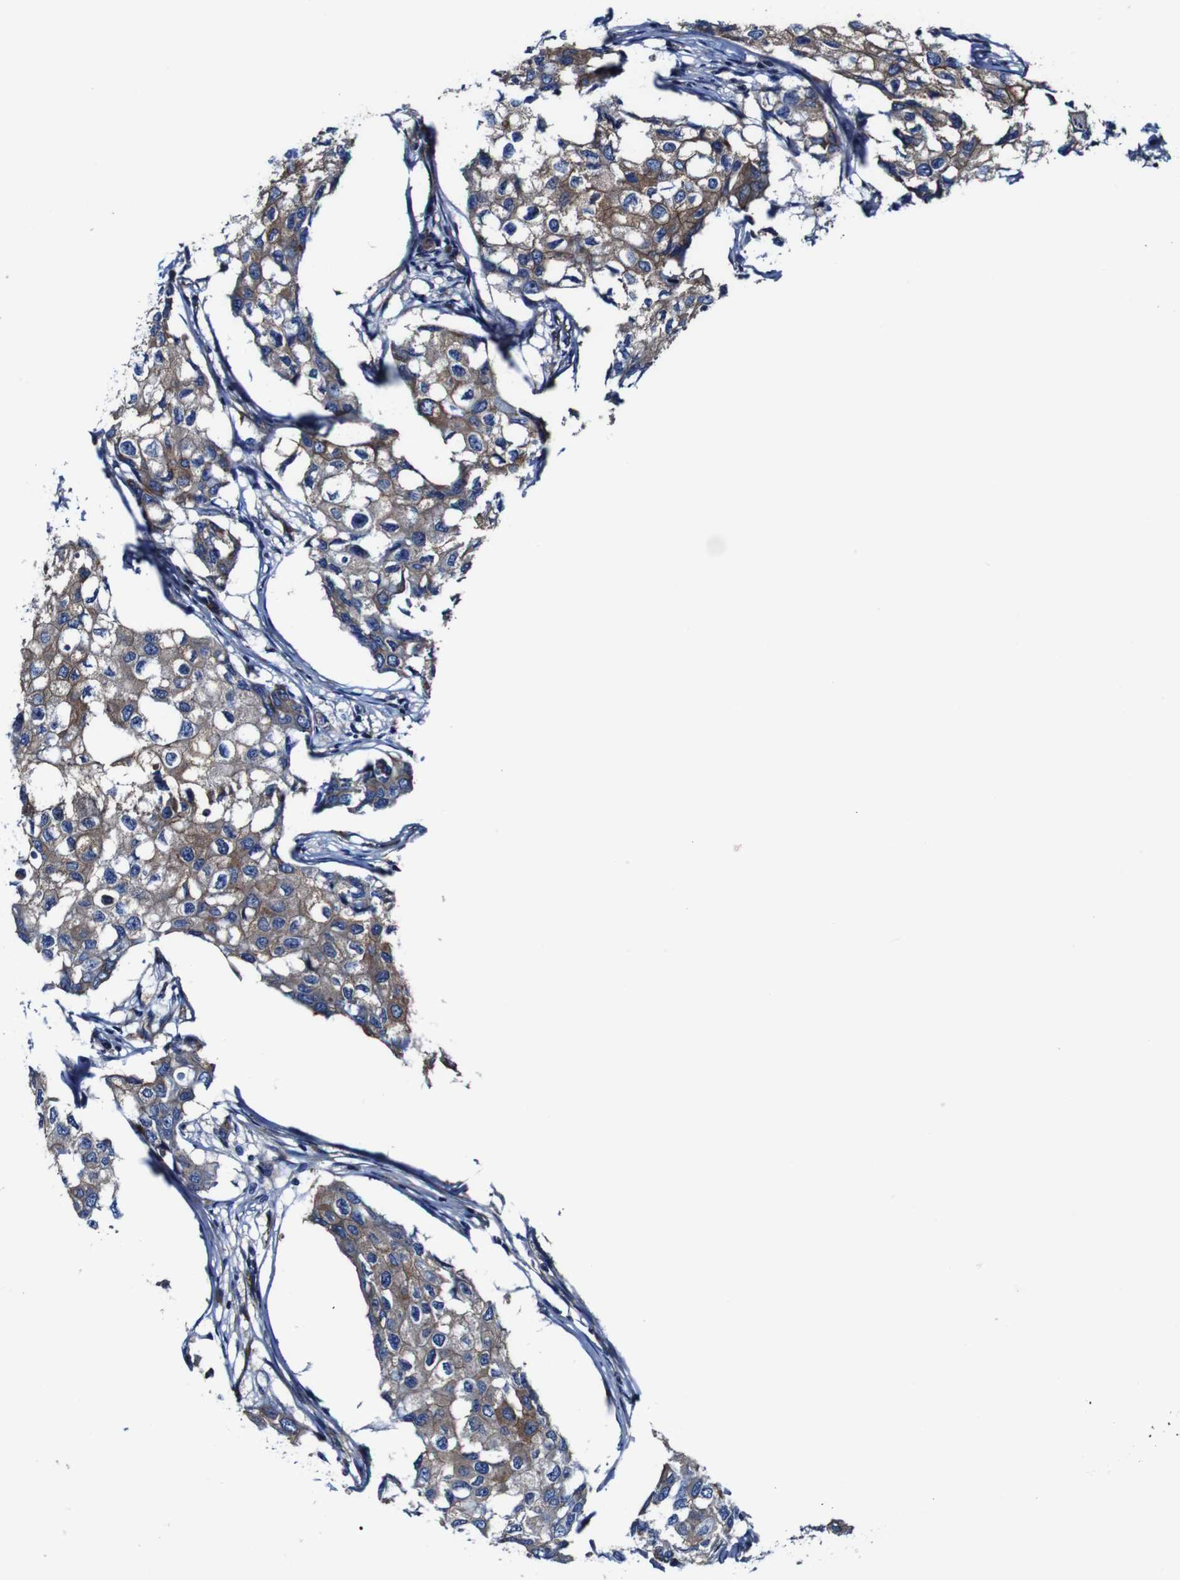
{"staining": {"intensity": "moderate", "quantity": "25%-75%", "location": "cytoplasmic/membranous"}, "tissue": "breast cancer", "cell_type": "Tumor cells", "image_type": "cancer", "snomed": [{"axis": "morphology", "description": "Duct carcinoma"}, {"axis": "topography", "description": "Breast"}], "caption": "The photomicrograph exhibits staining of breast cancer (invasive ductal carcinoma), revealing moderate cytoplasmic/membranous protein positivity (brown color) within tumor cells.", "gene": "CSF1R", "patient": {"sex": "female", "age": 27}}